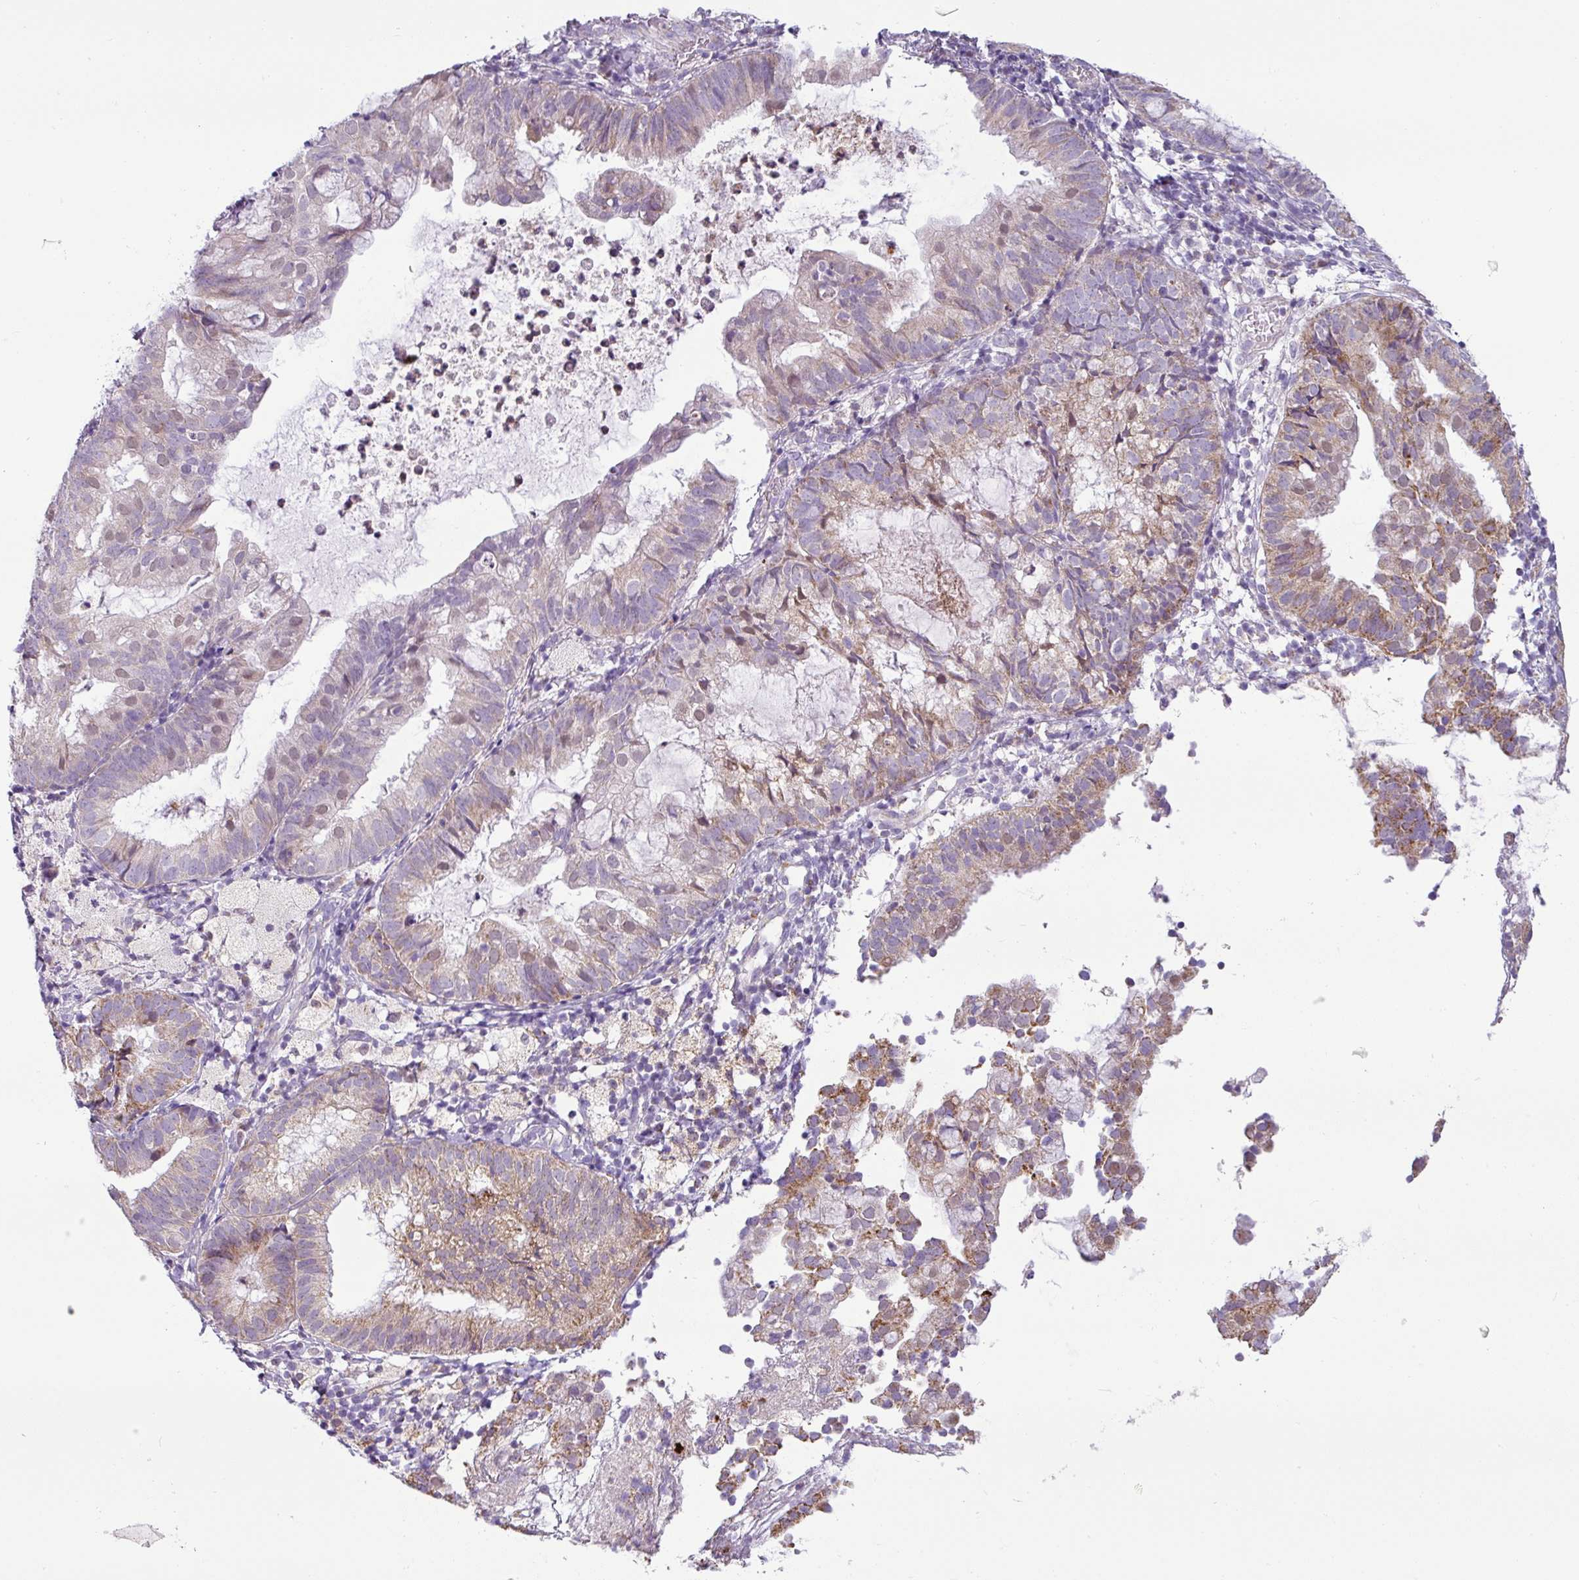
{"staining": {"intensity": "moderate", "quantity": "25%-75%", "location": "cytoplasmic/membranous,nuclear"}, "tissue": "endometrial cancer", "cell_type": "Tumor cells", "image_type": "cancer", "snomed": [{"axis": "morphology", "description": "Adenocarcinoma, NOS"}, {"axis": "topography", "description": "Endometrium"}], "caption": "Immunohistochemical staining of endometrial cancer (adenocarcinoma) reveals moderate cytoplasmic/membranous and nuclear protein expression in approximately 25%-75% of tumor cells.", "gene": "HMCN2", "patient": {"sex": "female", "age": 80}}